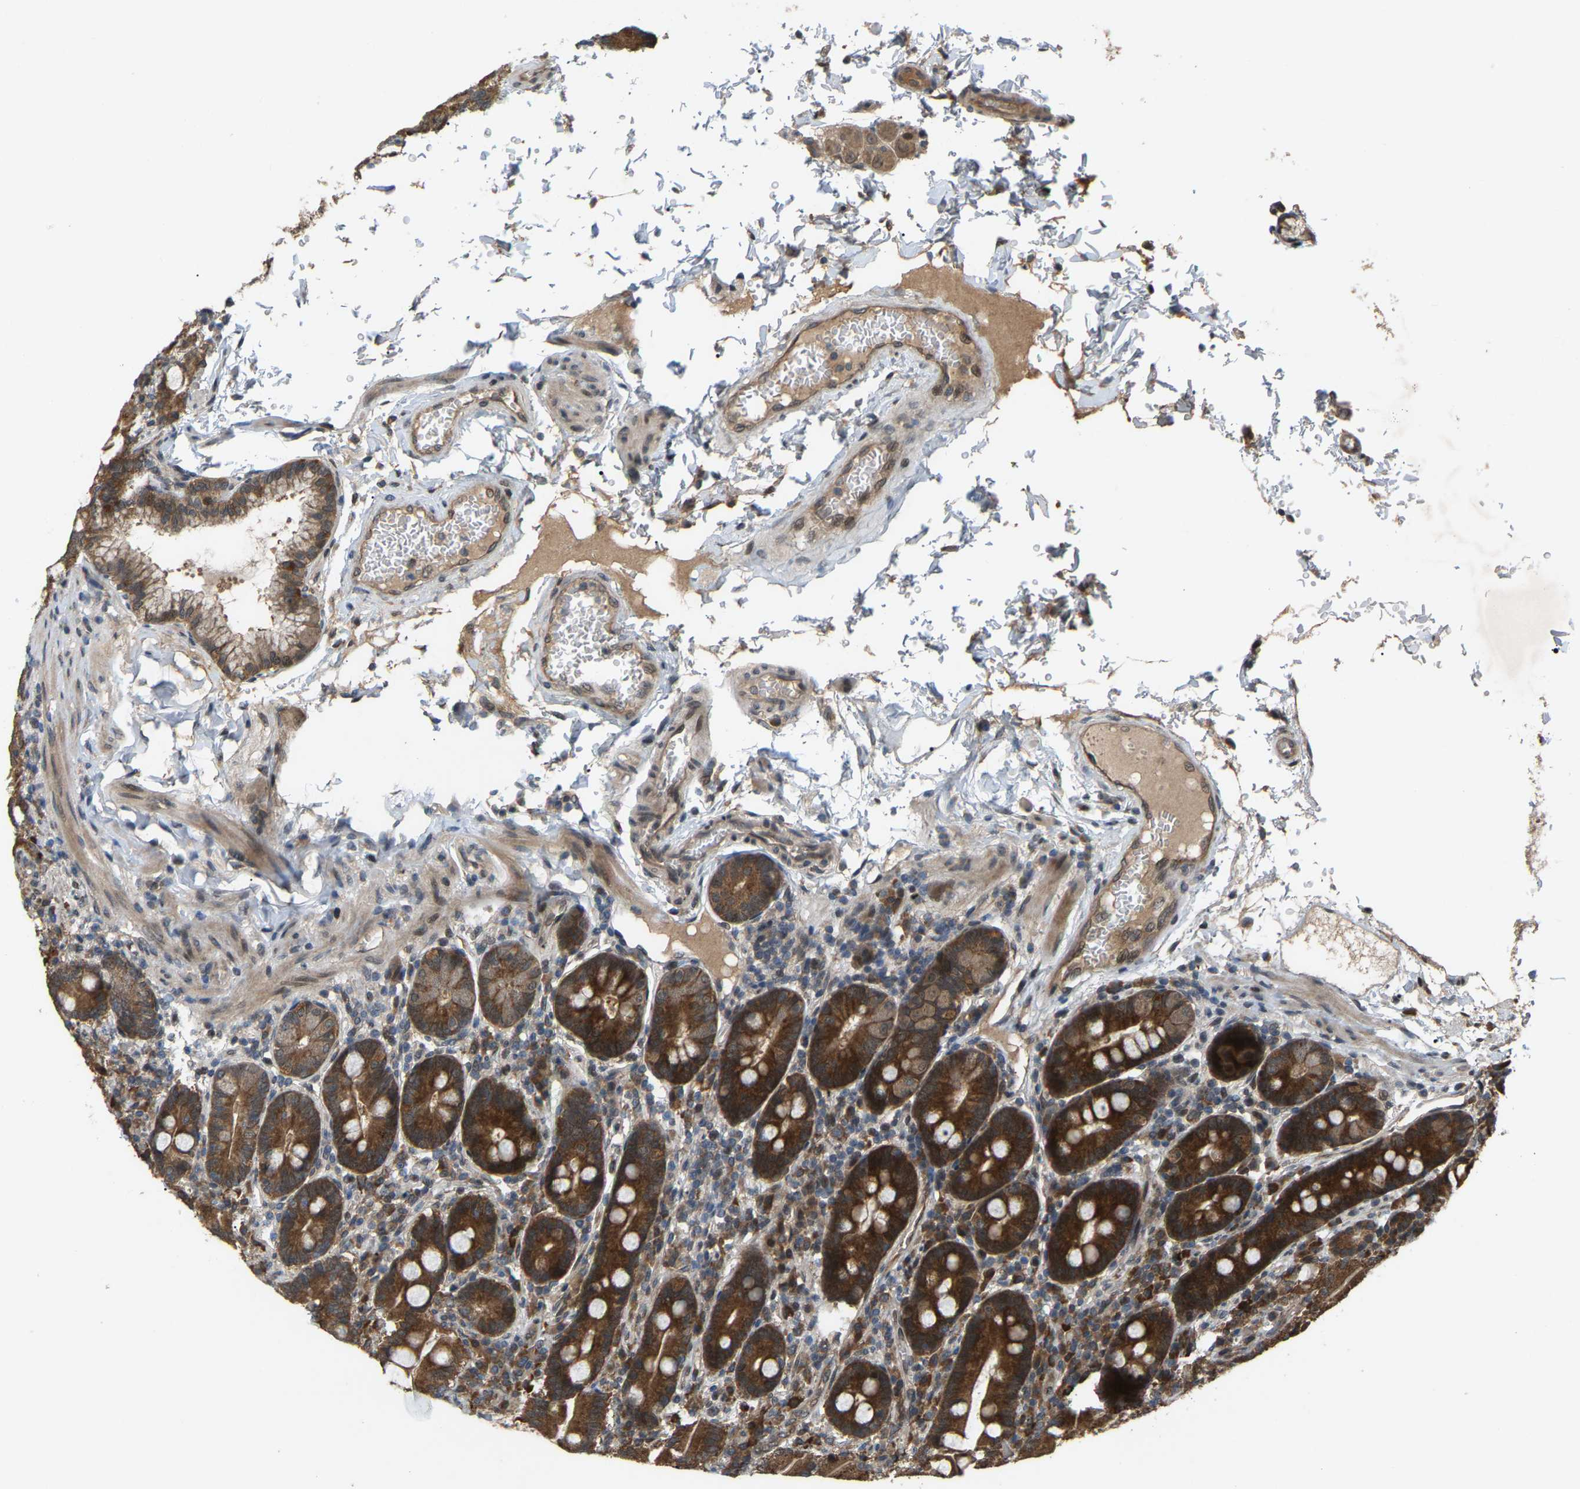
{"staining": {"intensity": "strong", "quantity": ">75%", "location": "cytoplasmic/membranous"}, "tissue": "duodenum", "cell_type": "Glandular cells", "image_type": "normal", "snomed": [{"axis": "morphology", "description": "Normal tissue, NOS"}, {"axis": "topography", "description": "Duodenum"}], "caption": "Brown immunohistochemical staining in normal duodenum demonstrates strong cytoplasmic/membranous positivity in about >75% of glandular cells.", "gene": "CROT", "patient": {"sex": "male", "age": 50}}